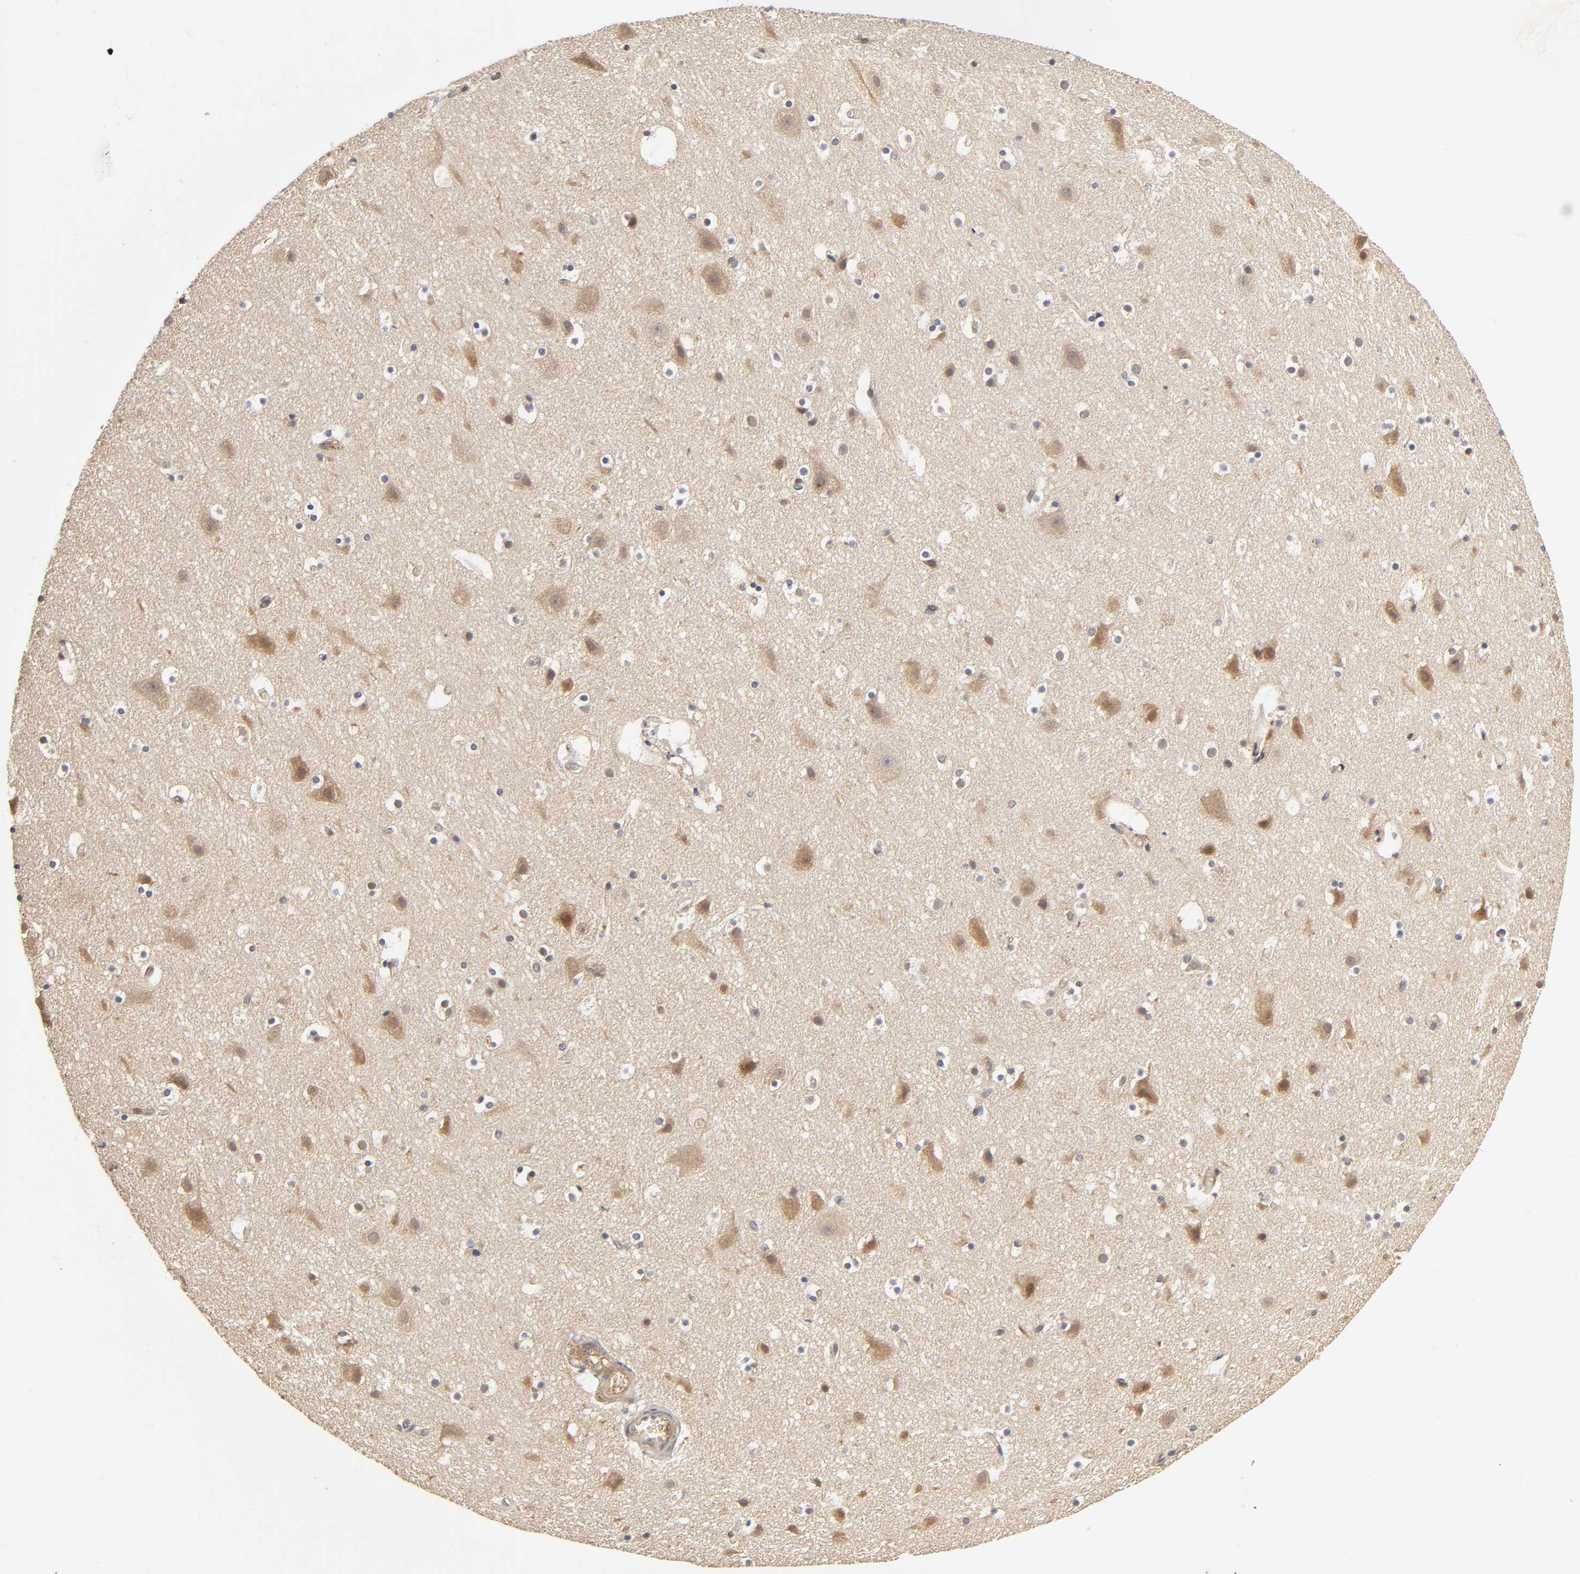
{"staining": {"intensity": "moderate", "quantity": ">75%", "location": "cytoplasmic/membranous"}, "tissue": "cerebral cortex", "cell_type": "Endothelial cells", "image_type": "normal", "snomed": [{"axis": "morphology", "description": "Normal tissue, NOS"}, {"axis": "topography", "description": "Cerebral cortex"}], "caption": "Immunohistochemistry (IHC) photomicrograph of unremarkable cerebral cortex: cerebral cortex stained using immunohistochemistry (IHC) shows medium levels of moderate protein expression localized specifically in the cytoplasmic/membranous of endothelial cells, appearing as a cytoplasmic/membranous brown color.", "gene": "PDE5A", "patient": {"sex": "male", "age": 45}}